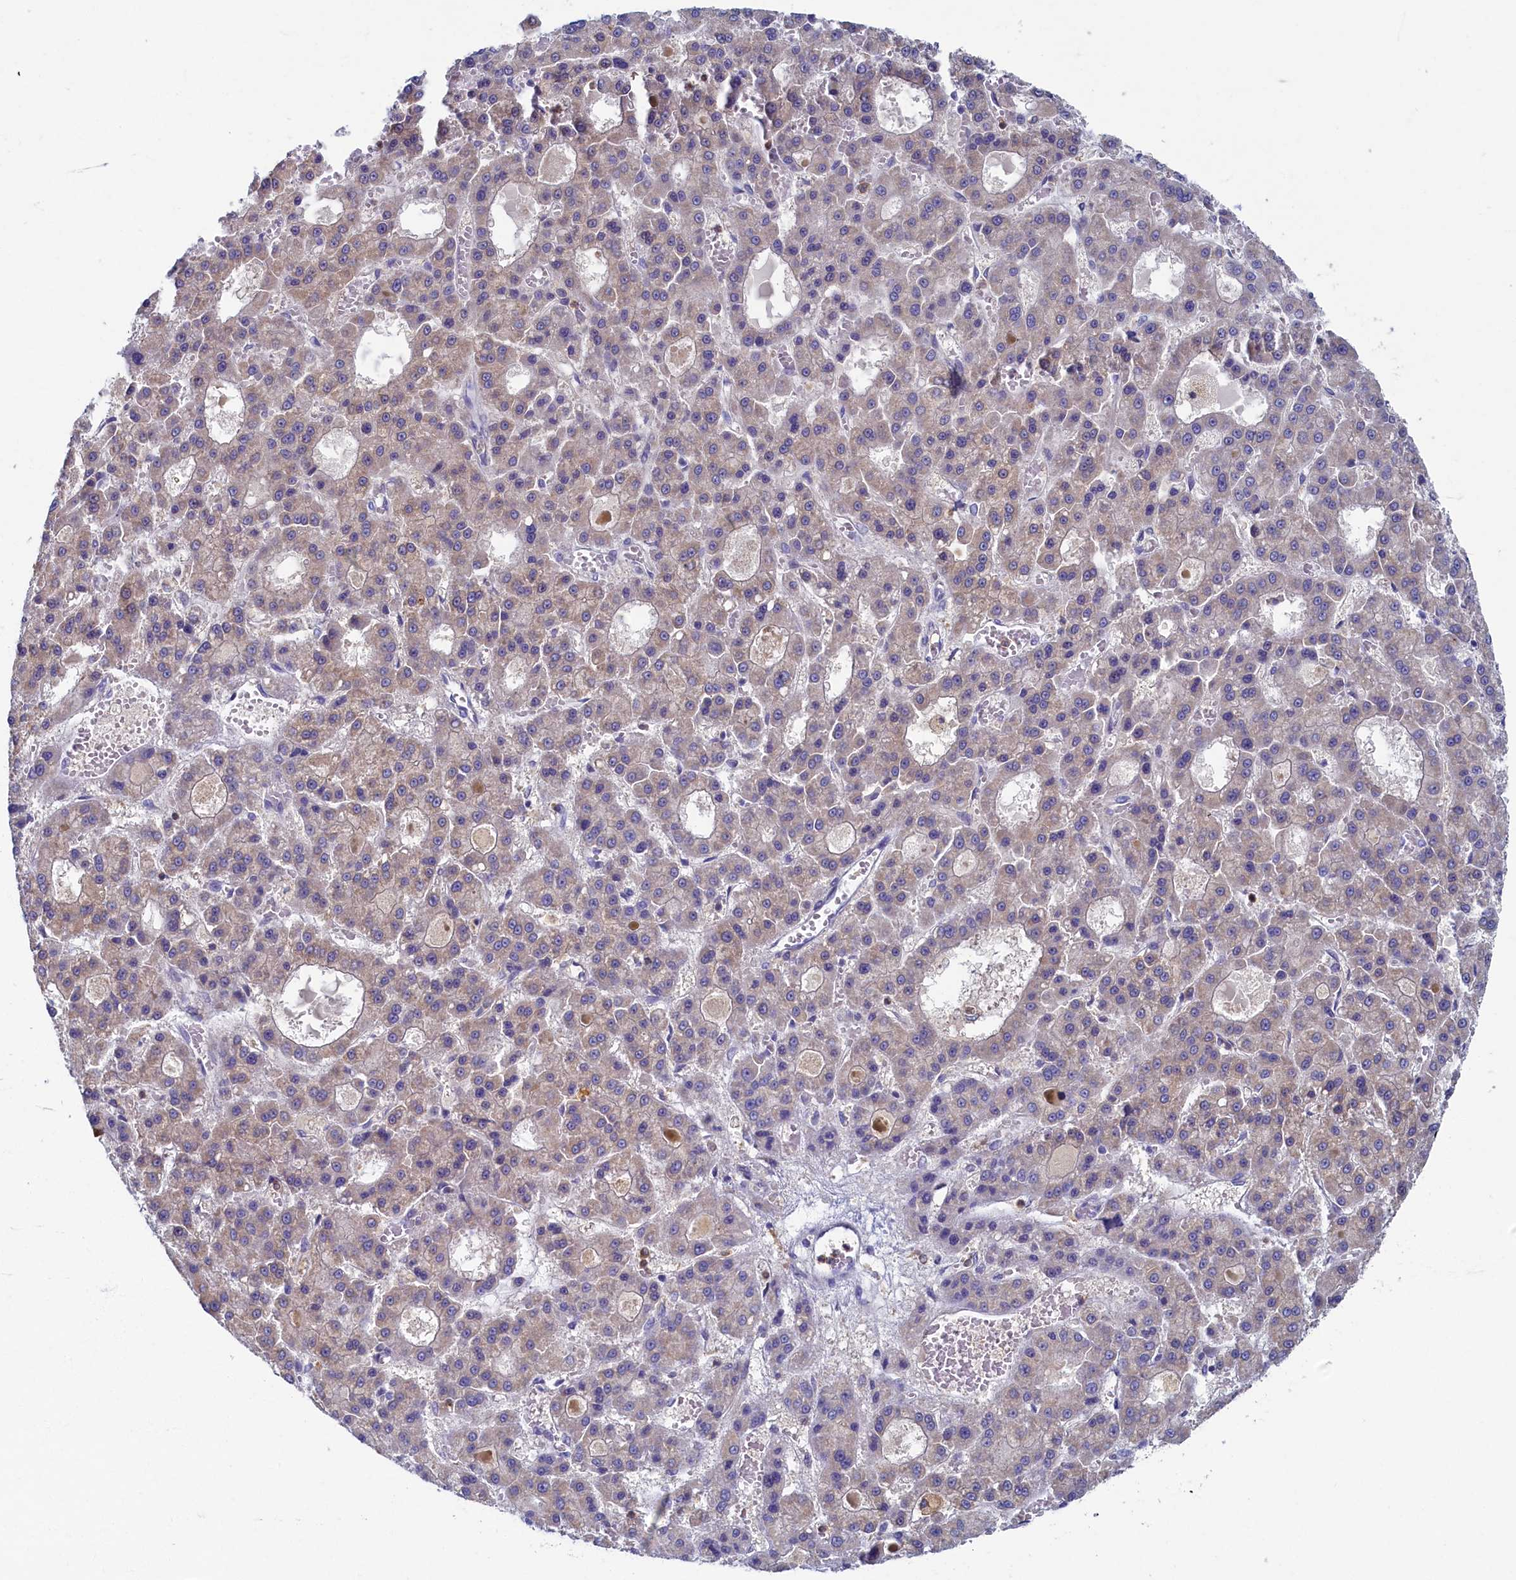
{"staining": {"intensity": "weak", "quantity": "<25%", "location": "cytoplasmic/membranous"}, "tissue": "liver cancer", "cell_type": "Tumor cells", "image_type": "cancer", "snomed": [{"axis": "morphology", "description": "Carcinoma, Hepatocellular, NOS"}, {"axis": "topography", "description": "Liver"}], "caption": "An immunohistochemistry (IHC) micrograph of liver cancer (hepatocellular carcinoma) is shown. There is no staining in tumor cells of liver cancer (hepatocellular carcinoma). (DAB IHC visualized using brightfield microscopy, high magnification).", "gene": "TIMM8B", "patient": {"sex": "male", "age": 70}}